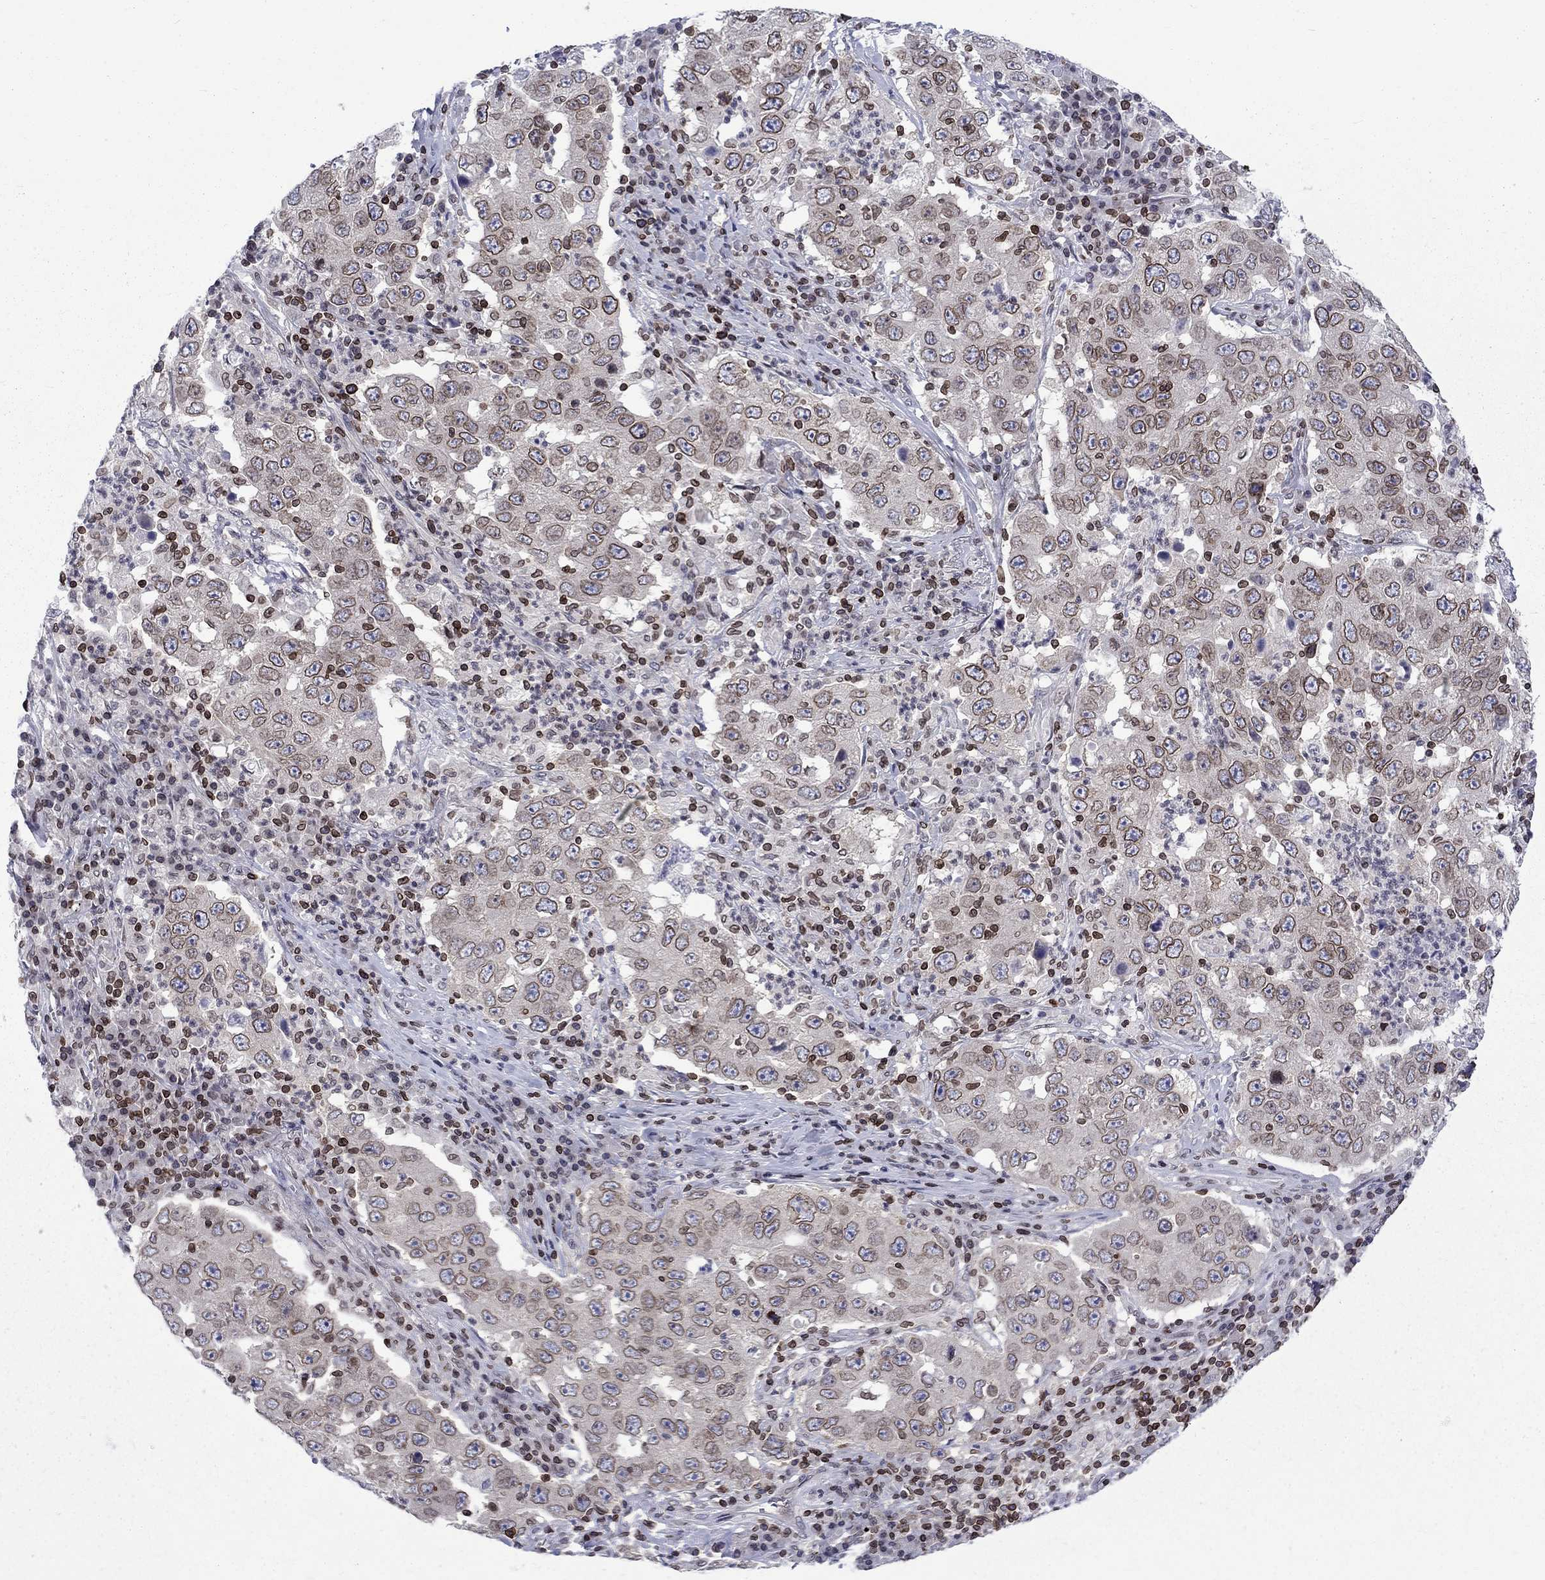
{"staining": {"intensity": "strong", "quantity": "25%-75%", "location": "cytoplasmic/membranous,nuclear"}, "tissue": "lung cancer", "cell_type": "Tumor cells", "image_type": "cancer", "snomed": [{"axis": "morphology", "description": "Adenocarcinoma, NOS"}, {"axis": "topography", "description": "Lung"}], "caption": "A micrograph of lung cancer (adenocarcinoma) stained for a protein reveals strong cytoplasmic/membranous and nuclear brown staining in tumor cells.", "gene": "SLA", "patient": {"sex": "male", "age": 73}}